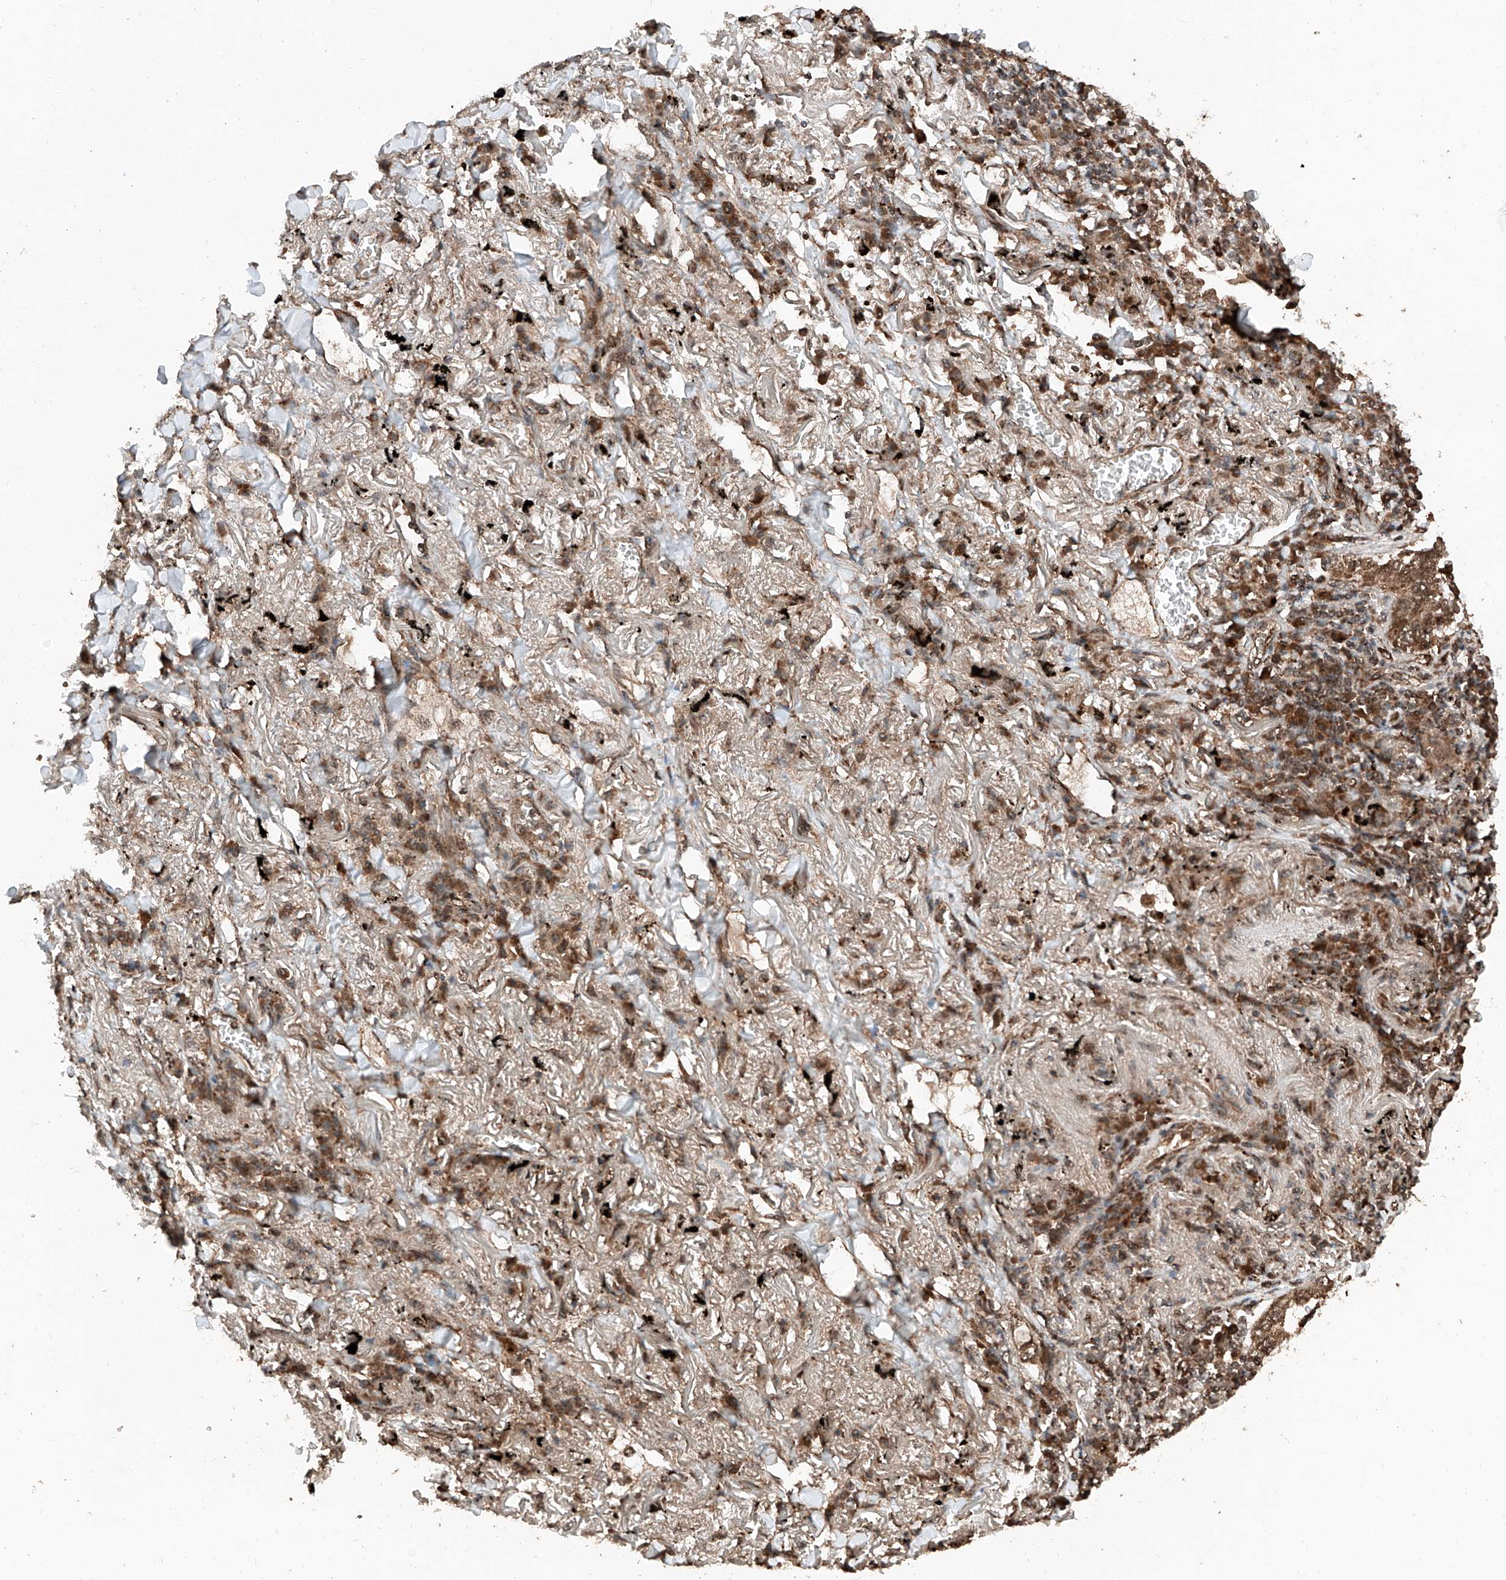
{"staining": {"intensity": "moderate", "quantity": ">75%", "location": "cytoplasmic/membranous,nuclear"}, "tissue": "lung cancer", "cell_type": "Tumor cells", "image_type": "cancer", "snomed": [{"axis": "morphology", "description": "Adenocarcinoma, NOS"}, {"axis": "topography", "description": "Lung"}], "caption": "Brown immunohistochemical staining in lung cancer (adenocarcinoma) demonstrates moderate cytoplasmic/membranous and nuclear expression in about >75% of tumor cells. Nuclei are stained in blue.", "gene": "ZSCAN29", "patient": {"sex": "male", "age": 65}}